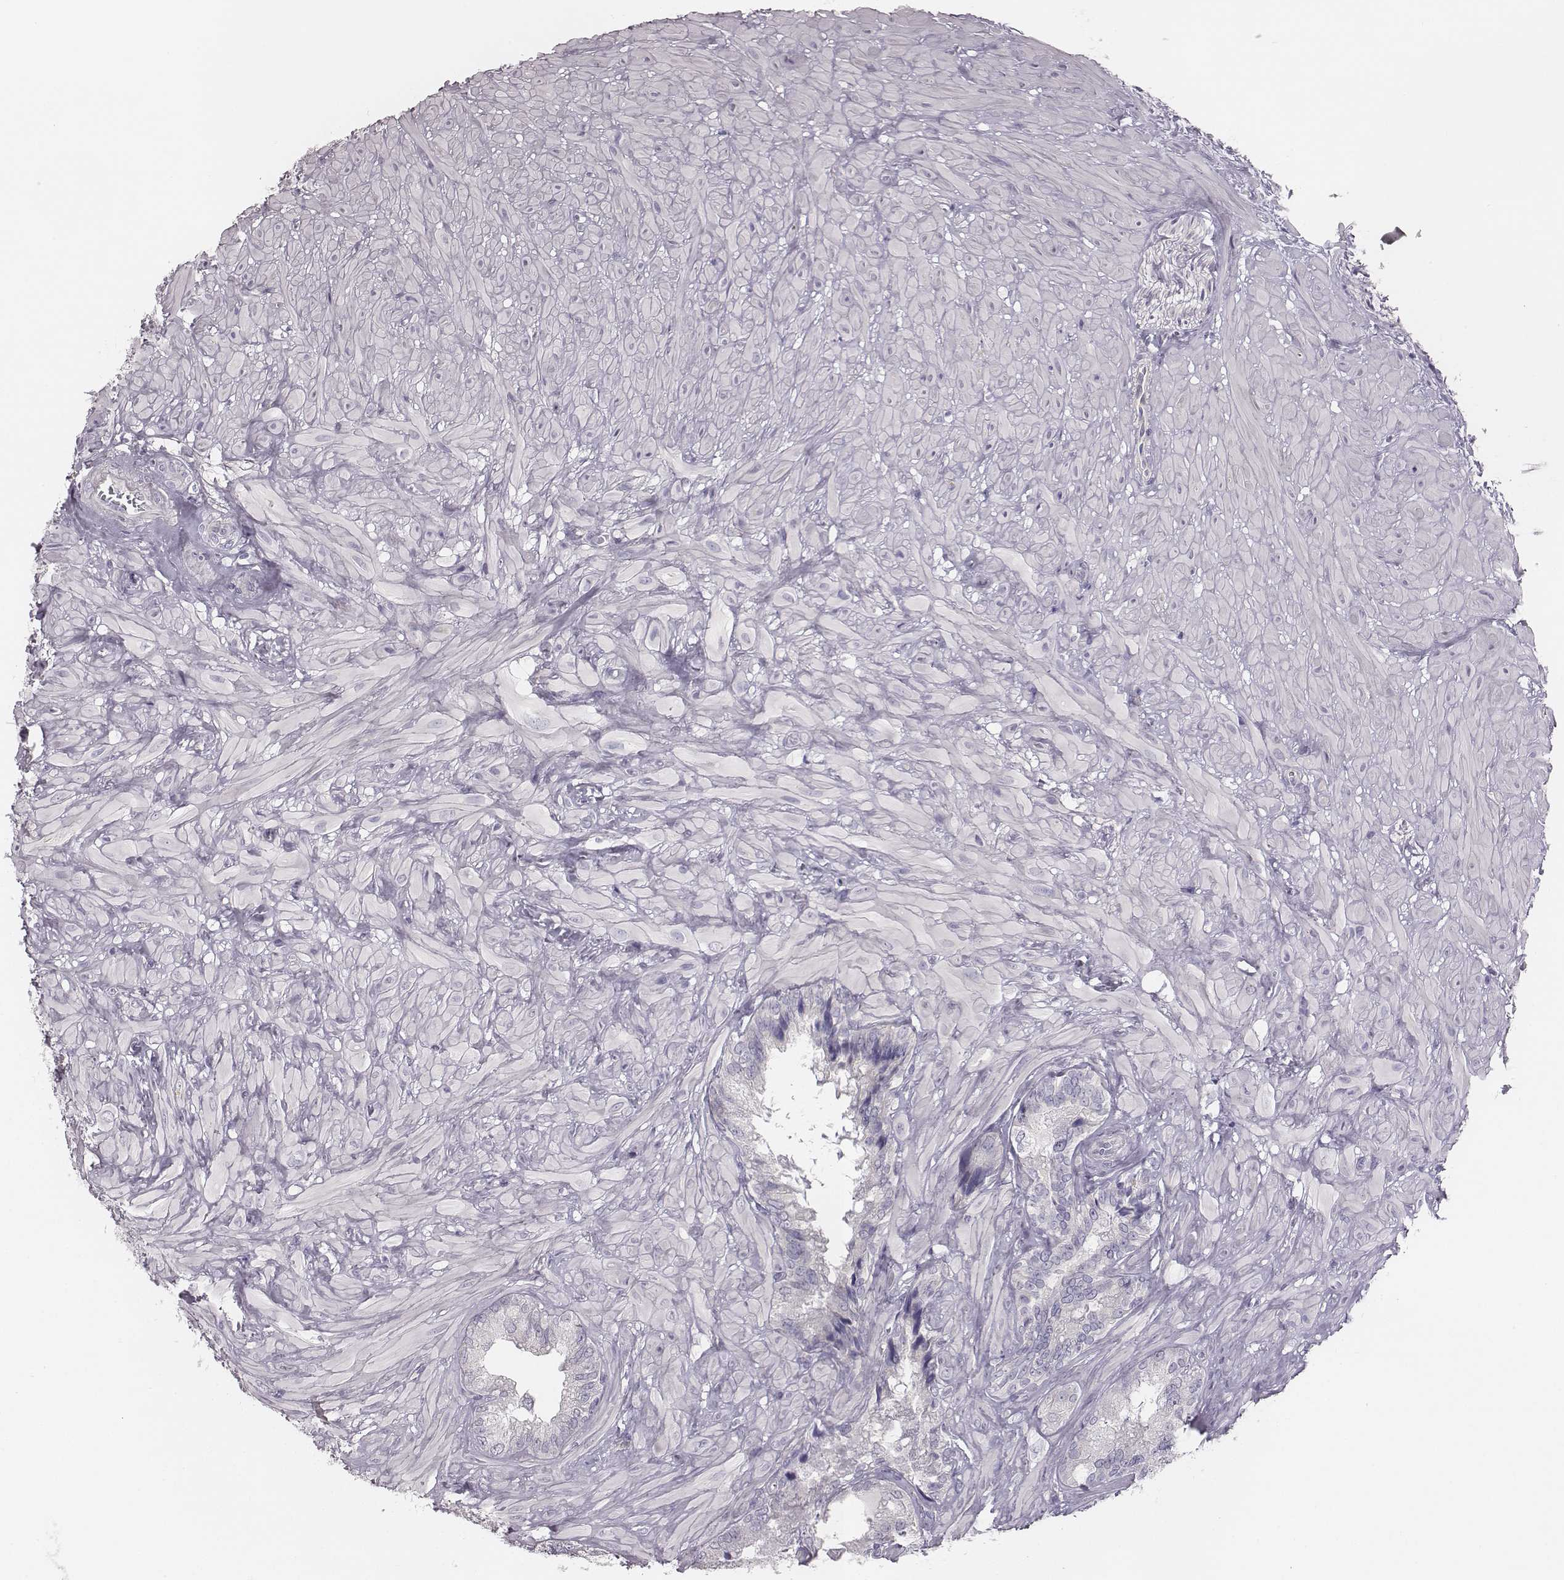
{"staining": {"intensity": "negative", "quantity": "none", "location": "none"}, "tissue": "seminal vesicle", "cell_type": "Glandular cells", "image_type": "normal", "snomed": [{"axis": "morphology", "description": "Normal tissue, NOS"}, {"axis": "topography", "description": "Seminal veicle"}], "caption": "This photomicrograph is of normal seminal vesicle stained with immunohistochemistry to label a protein in brown with the nuclei are counter-stained blue. There is no positivity in glandular cells.", "gene": "PBK", "patient": {"sex": "male", "age": 72}}